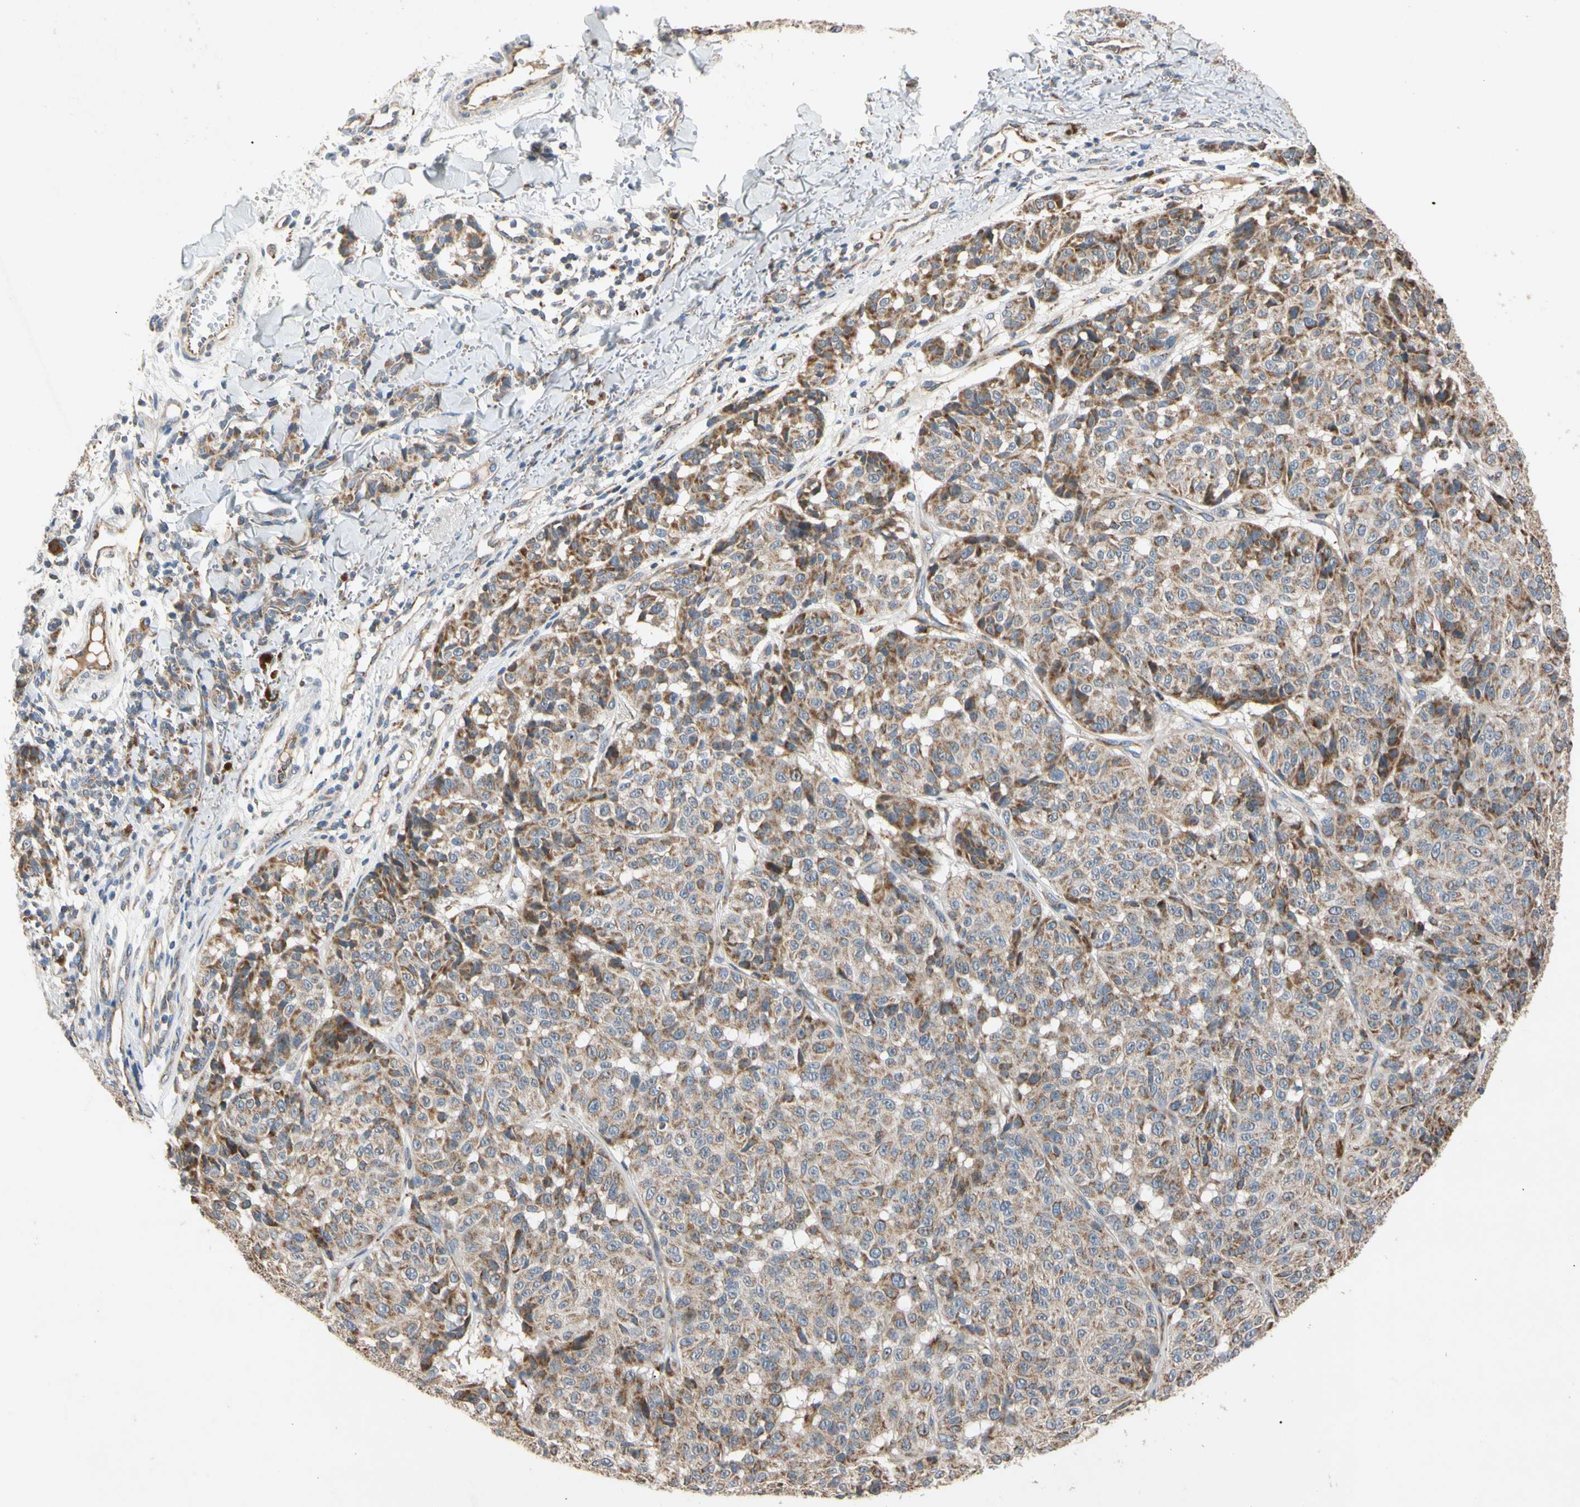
{"staining": {"intensity": "moderate", "quantity": ">75%", "location": "cytoplasmic/membranous"}, "tissue": "melanoma", "cell_type": "Tumor cells", "image_type": "cancer", "snomed": [{"axis": "morphology", "description": "Malignant melanoma, NOS"}, {"axis": "topography", "description": "Skin"}], "caption": "High-magnification brightfield microscopy of malignant melanoma stained with DAB (3,3'-diaminobenzidine) (brown) and counterstained with hematoxylin (blue). tumor cells exhibit moderate cytoplasmic/membranous staining is seen in about>75% of cells.", "gene": "GPD2", "patient": {"sex": "female", "age": 46}}